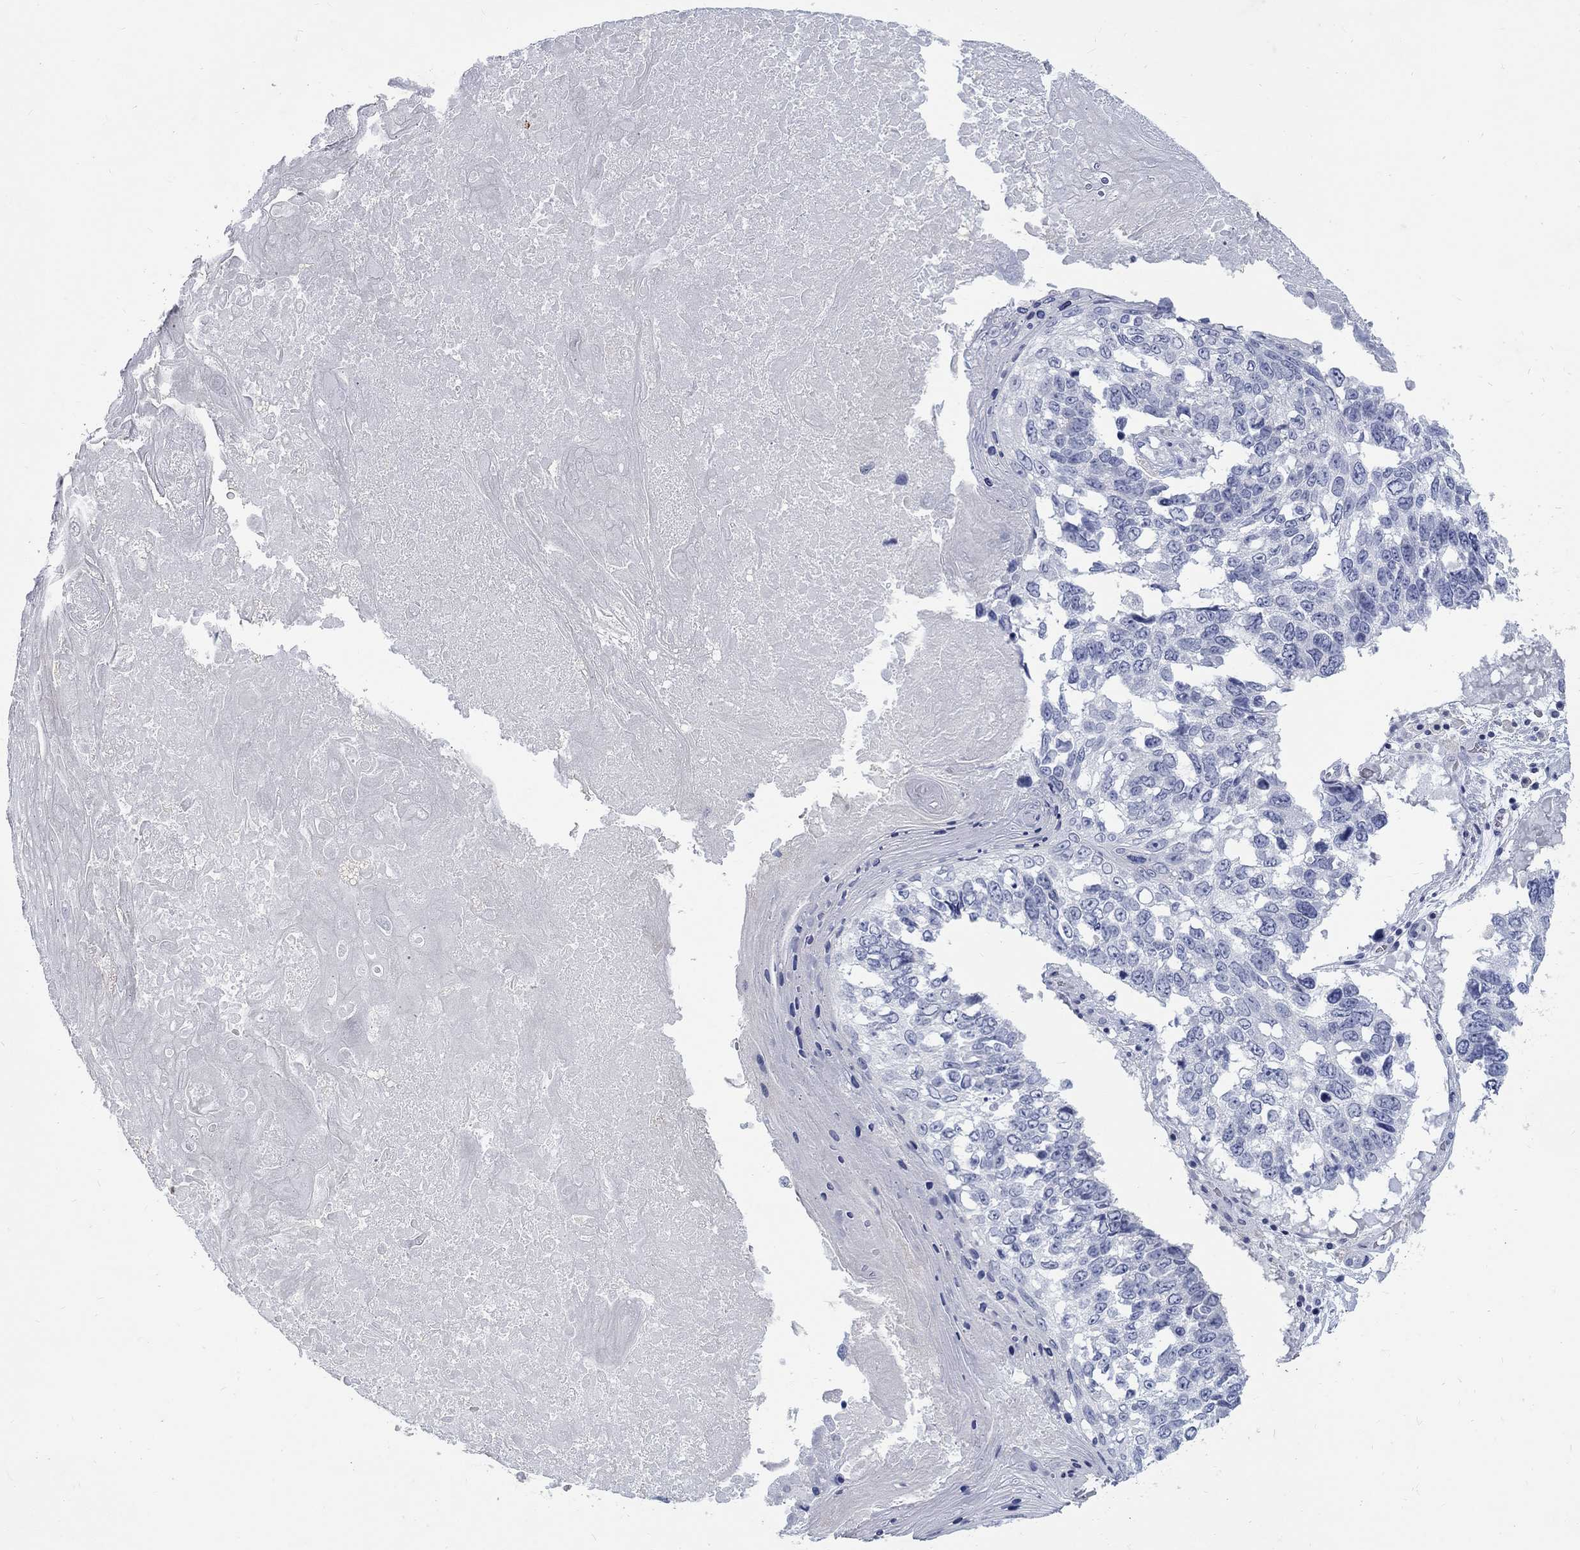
{"staining": {"intensity": "negative", "quantity": "none", "location": "none"}, "tissue": "lung cancer", "cell_type": "Tumor cells", "image_type": "cancer", "snomed": [{"axis": "morphology", "description": "Squamous cell carcinoma, NOS"}, {"axis": "topography", "description": "Lung"}], "caption": "DAB immunohistochemical staining of human squamous cell carcinoma (lung) shows no significant positivity in tumor cells.", "gene": "RFTN2", "patient": {"sex": "male", "age": 82}}